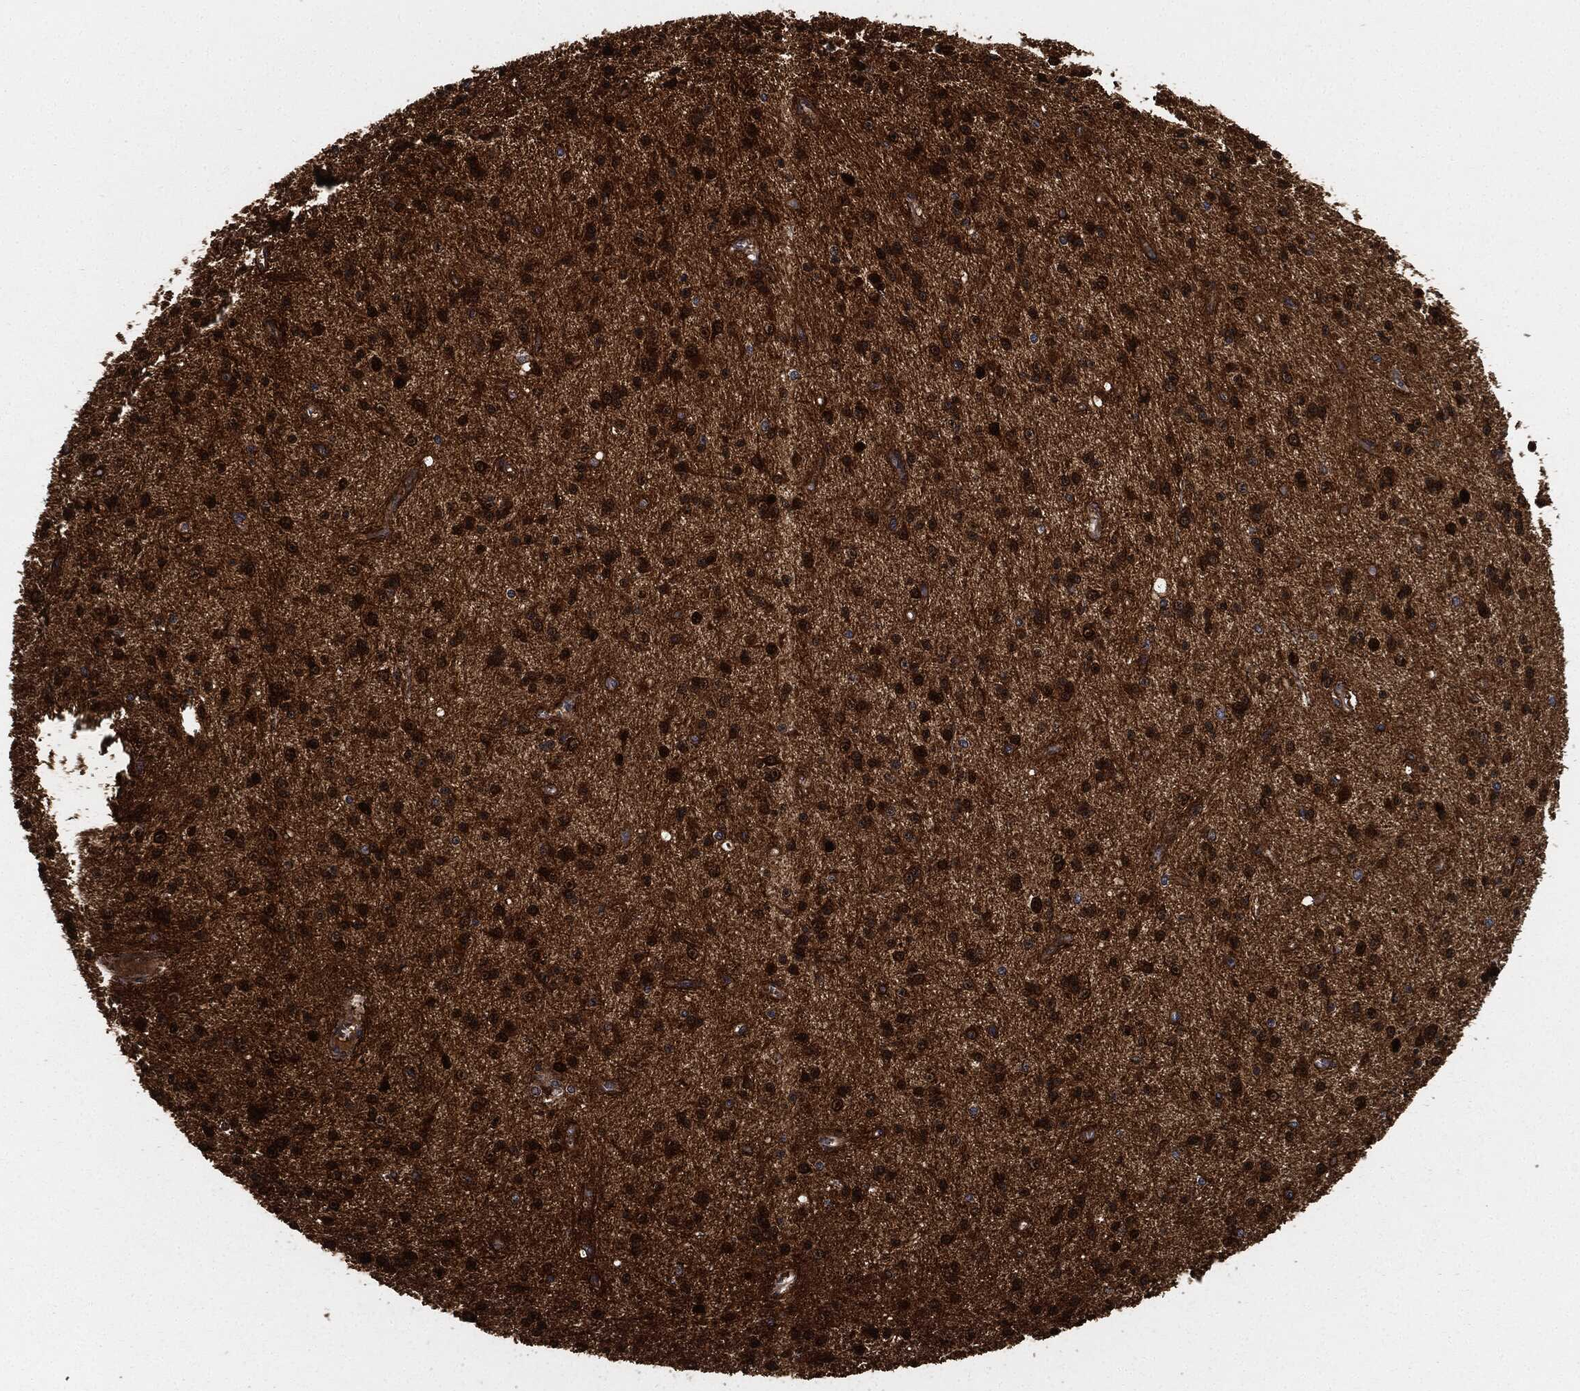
{"staining": {"intensity": "strong", "quantity": ">75%", "location": "cytoplasmic/membranous,nuclear"}, "tissue": "glioma", "cell_type": "Tumor cells", "image_type": "cancer", "snomed": [{"axis": "morphology", "description": "Glioma, malignant, Low grade"}, {"axis": "topography", "description": "Brain"}], "caption": "Protein staining demonstrates strong cytoplasmic/membranous and nuclear positivity in approximately >75% of tumor cells in malignant glioma (low-grade).", "gene": "PRDX2", "patient": {"sex": "male", "age": 27}}